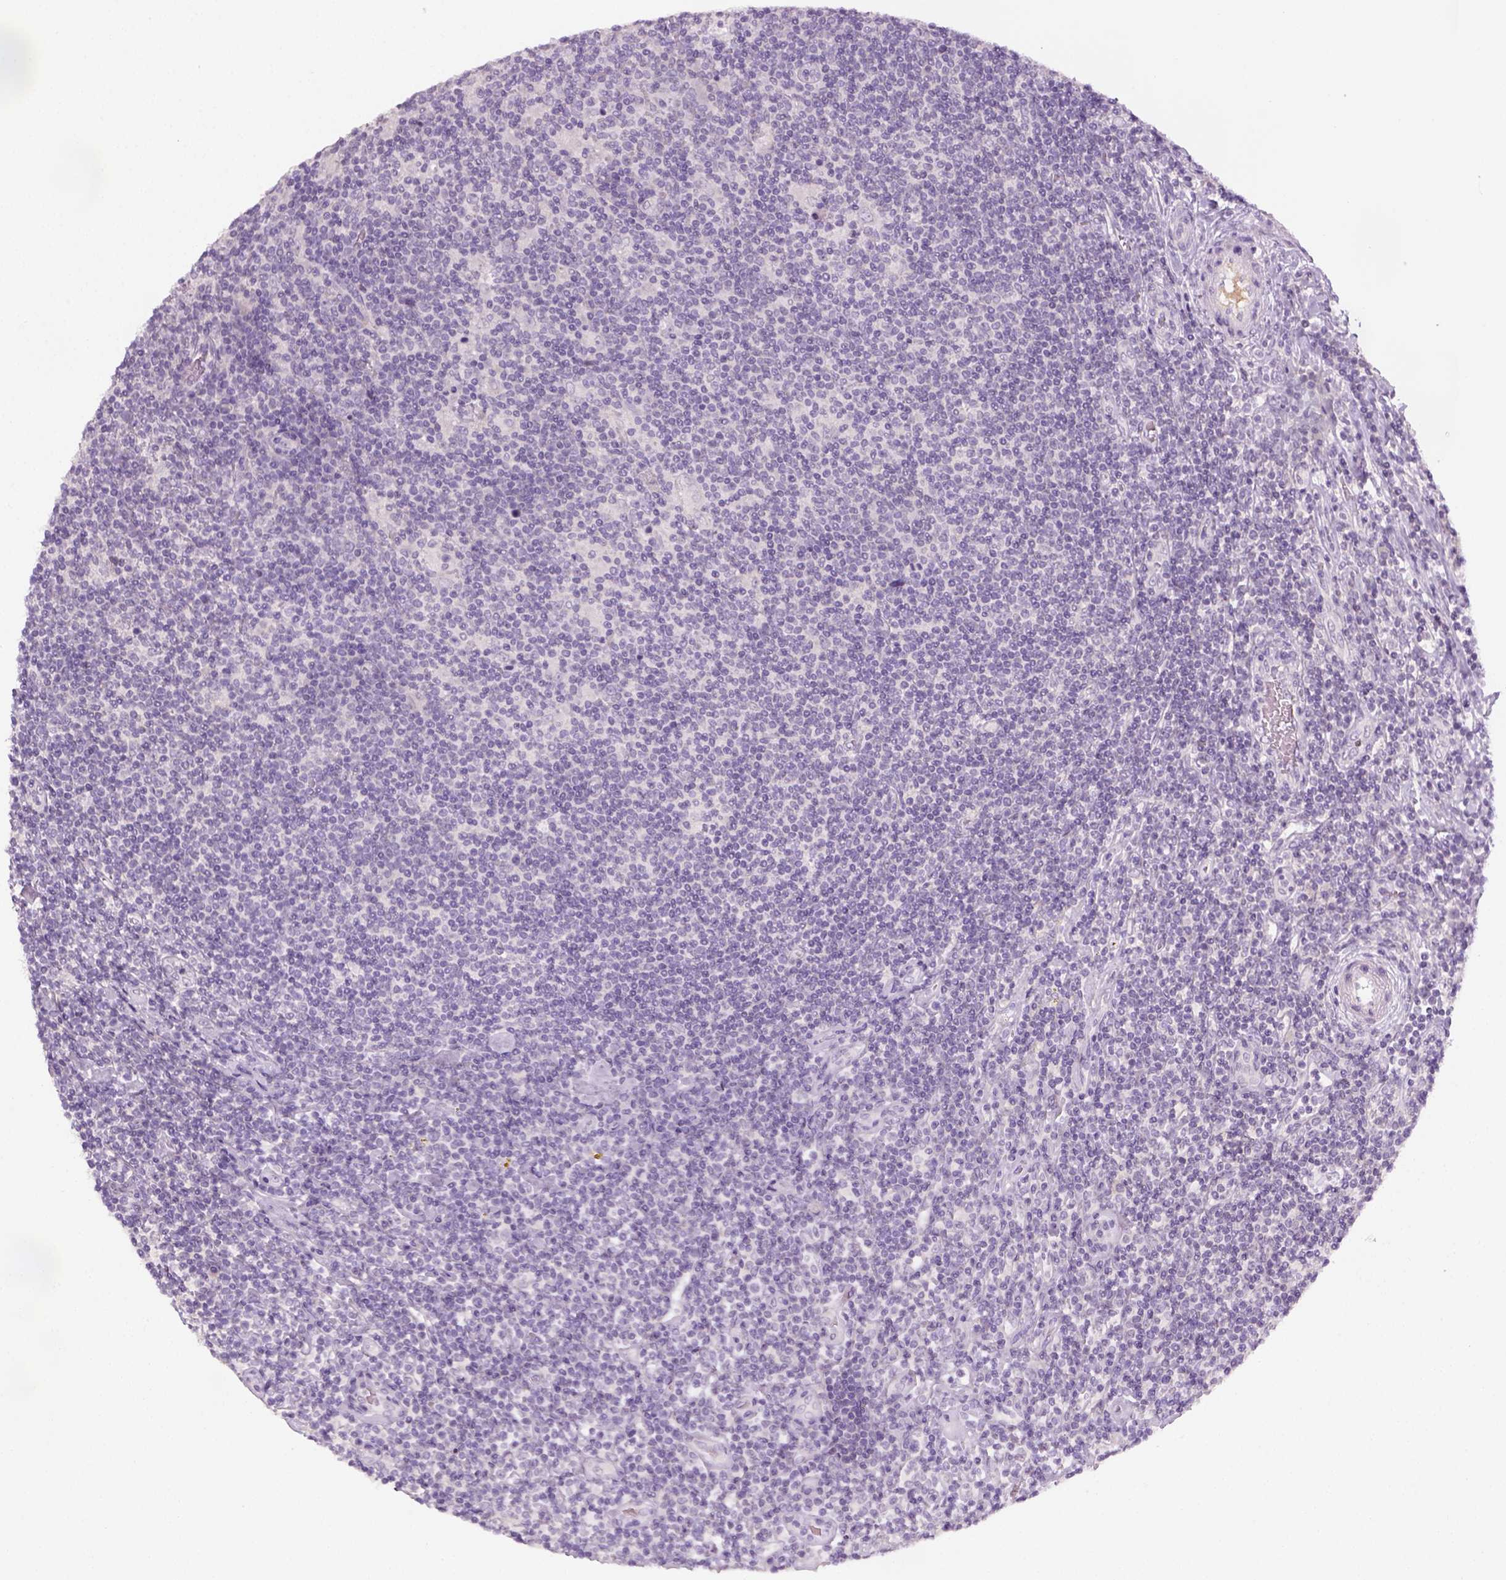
{"staining": {"intensity": "negative", "quantity": "none", "location": "none"}, "tissue": "lymphoma", "cell_type": "Tumor cells", "image_type": "cancer", "snomed": [{"axis": "morphology", "description": "Hodgkin's disease, NOS"}, {"axis": "topography", "description": "Lymph node"}], "caption": "Protein analysis of Hodgkin's disease displays no significant positivity in tumor cells. Brightfield microscopy of IHC stained with DAB (brown) and hematoxylin (blue), captured at high magnification.", "gene": "GFI1B", "patient": {"sex": "male", "age": 40}}